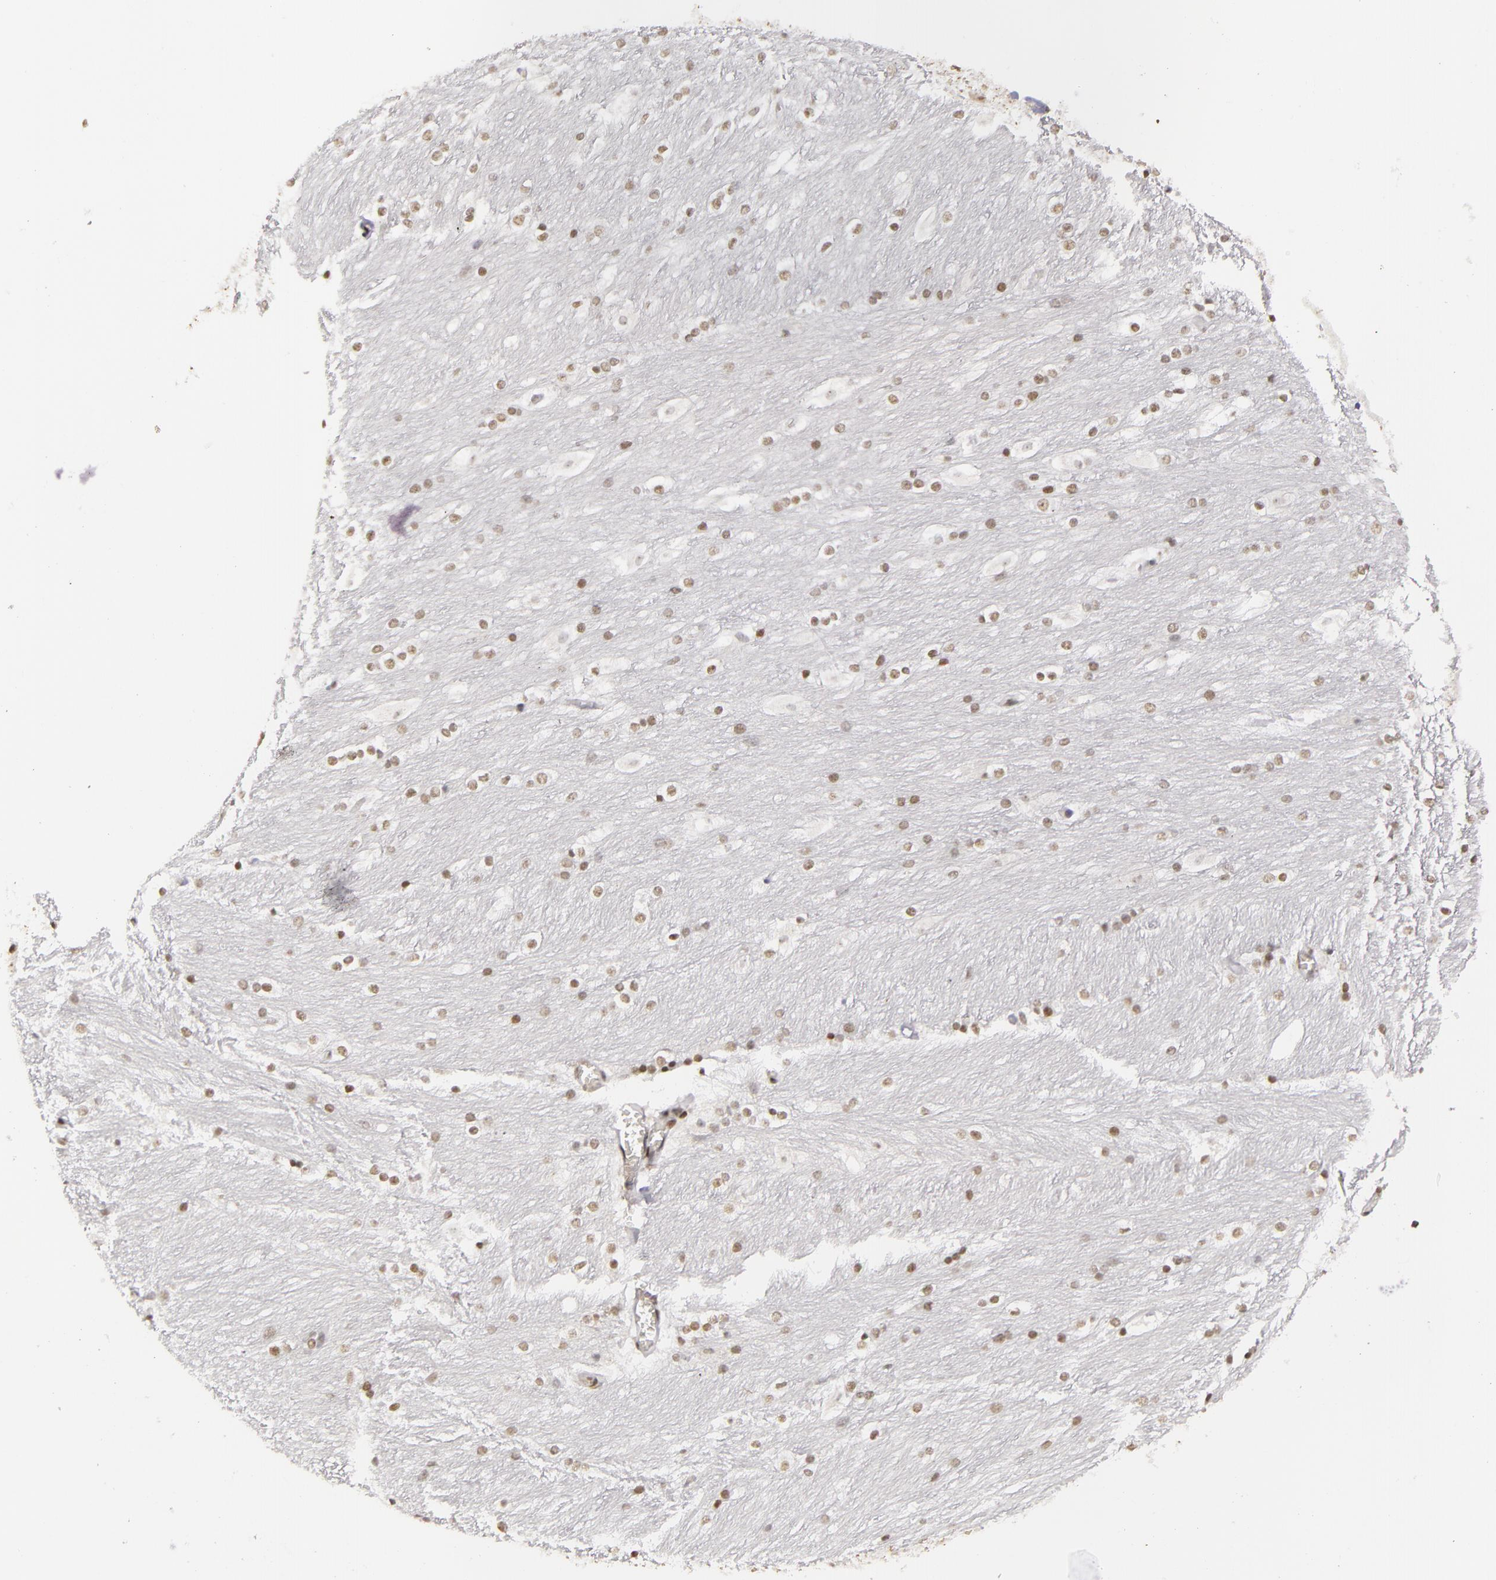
{"staining": {"intensity": "weak", "quantity": "<25%", "location": "nuclear"}, "tissue": "caudate", "cell_type": "Glial cells", "image_type": "normal", "snomed": [{"axis": "morphology", "description": "Normal tissue, NOS"}, {"axis": "topography", "description": "Lateral ventricle wall"}], "caption": "The image exhibits no staining of glial cells in benign caudate. Brightfield microscopy of IHC stained with DAB (3,3'-diaminobenzidine) (brown) and hematoxylin (blue), captured at high magnification.", "gene": "RRP7A", "patient": {"sex": "female", "age": 19}}